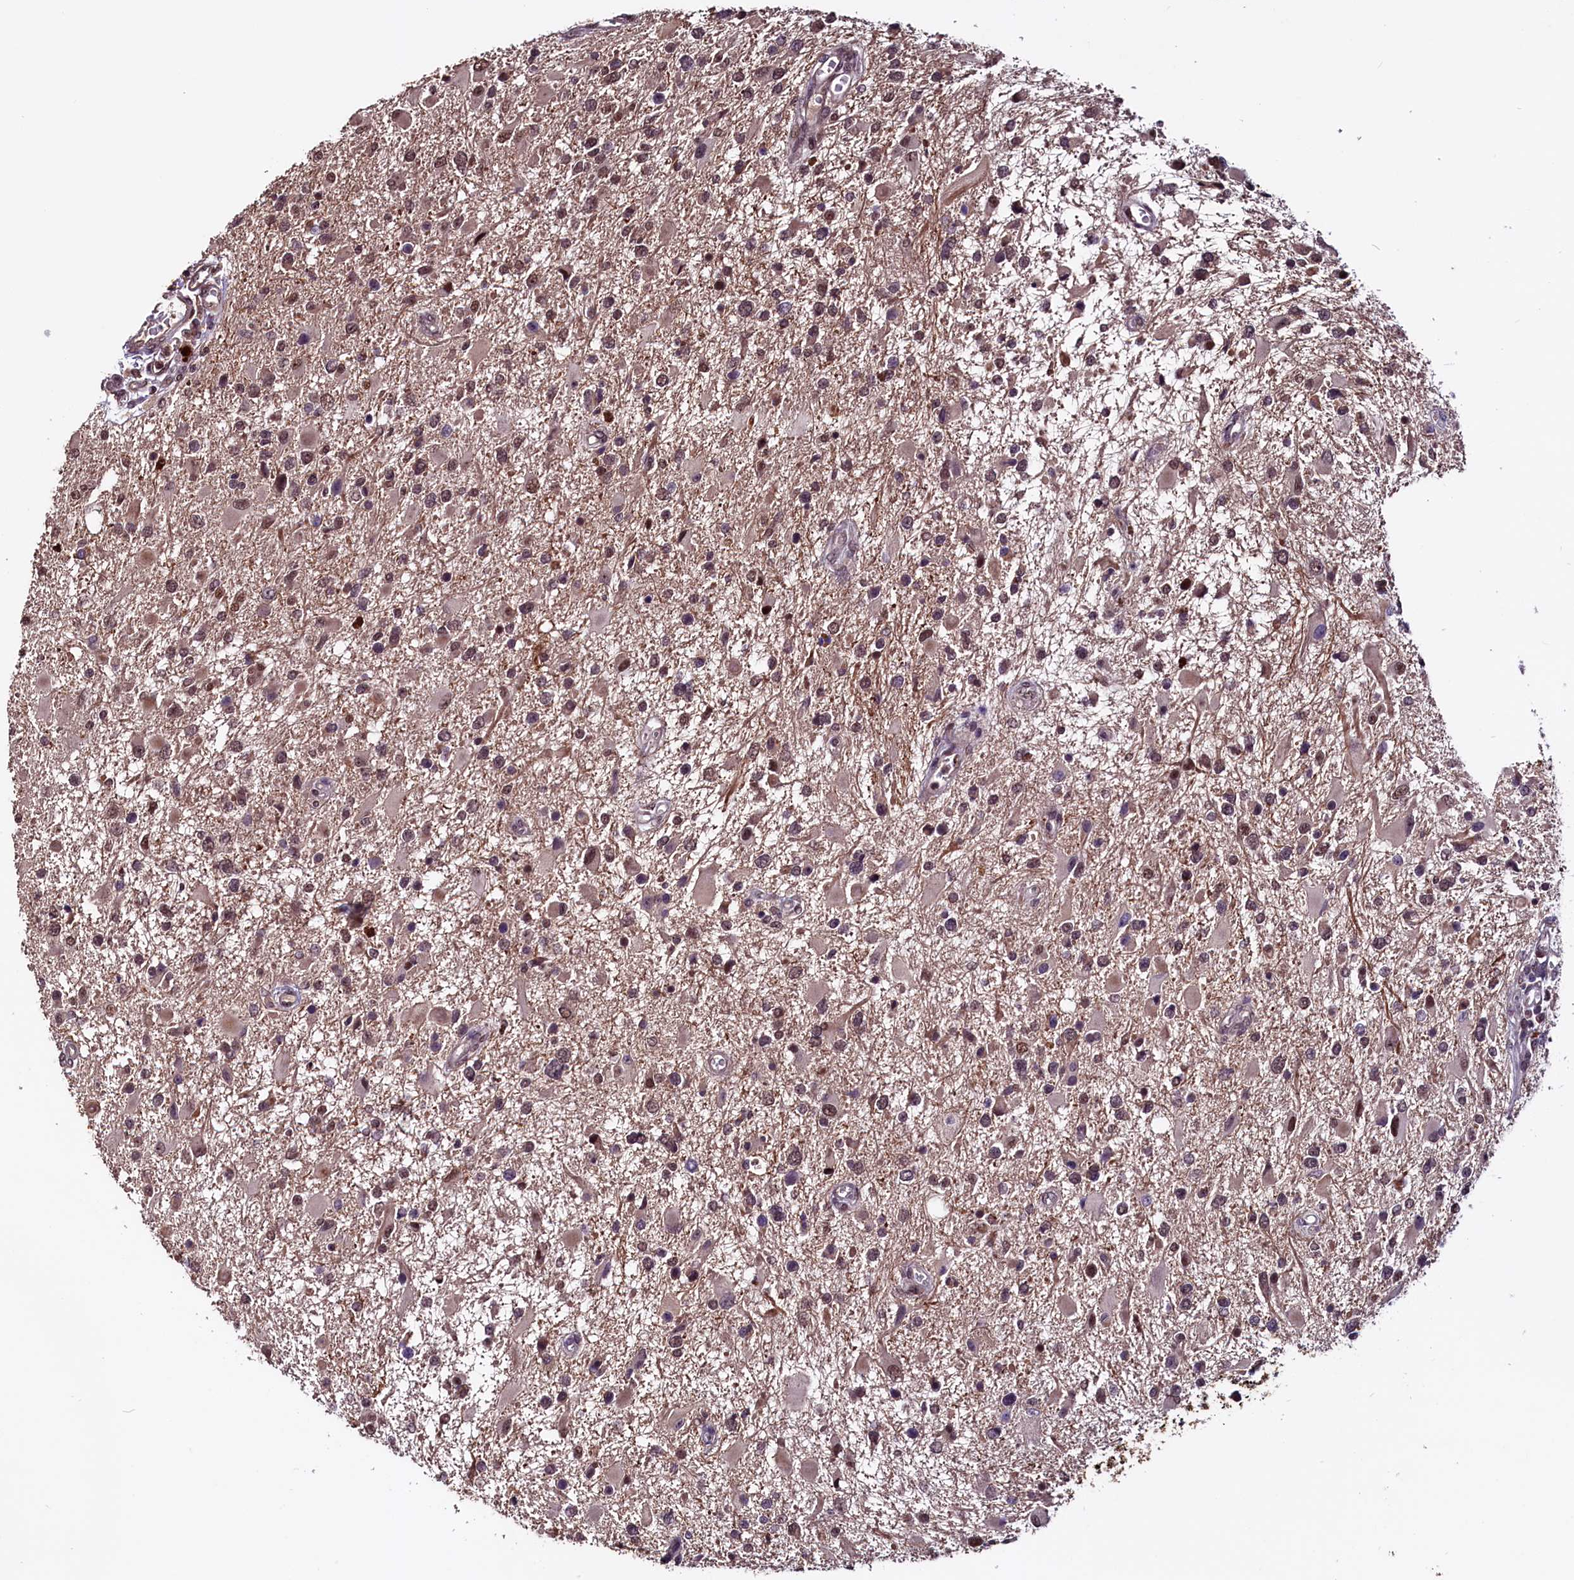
{"staining": {"intensity": "moderate", "quantity": "25%-75%", "location": "nuclear"}, "tissue": "glioma", "cell_type": "Tumor cells", "image_type": "cancer", "snomed": [{"axis": "morphology", "description": "Glioma, malignant, High grade"}, {"axis": "topography", "description": "Brain"}], "caption": "About 25%-75% of tumor cells in human glioma exhibit moderate nuclear protein expression as visualized by brown immunohistochemical staining.", "gene": "RNMT", "patient": {"sex": "male", "age": 53}}